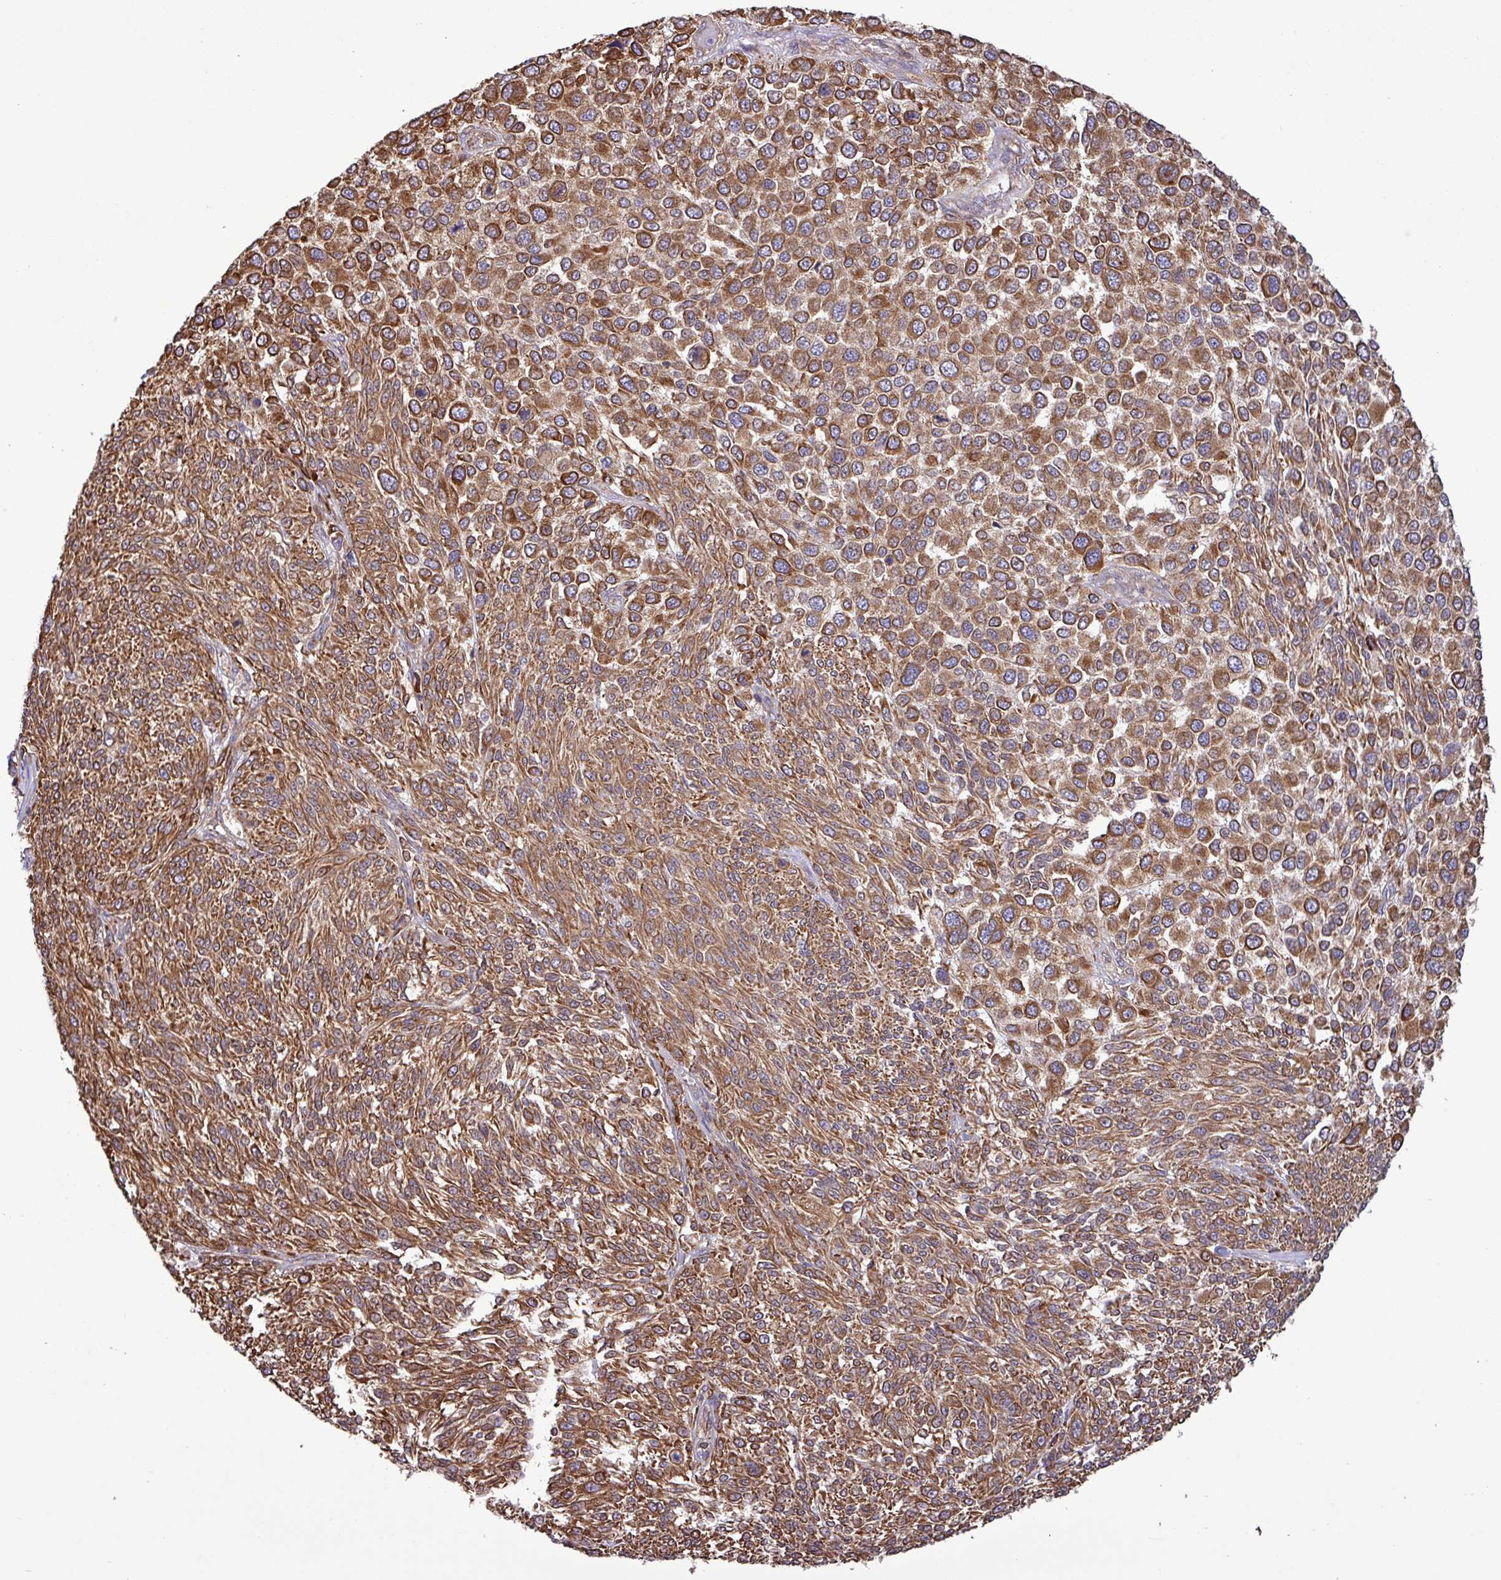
{"staining": {"intensity": "moderate", "quantity": ">75%", "location": "cytoplasmic/membranous"}, "tissue": "melanoma", "cell_type": "Tumor cells", "image_type": "cancer", "snomed": [{"axis": "morphology", "description": "Malignant melanoma, NOS"}, {"axis": "topography", "description": "Skin of trunk"}], "caption": "Malignant melanoma was stained to show a protein in brown. There is medium levels of moderate cytoplasmic/membranous expression in about >75% of tumor cells.", "gene": "MEGF6", "patient": {"sex": "male", "age": 71}}